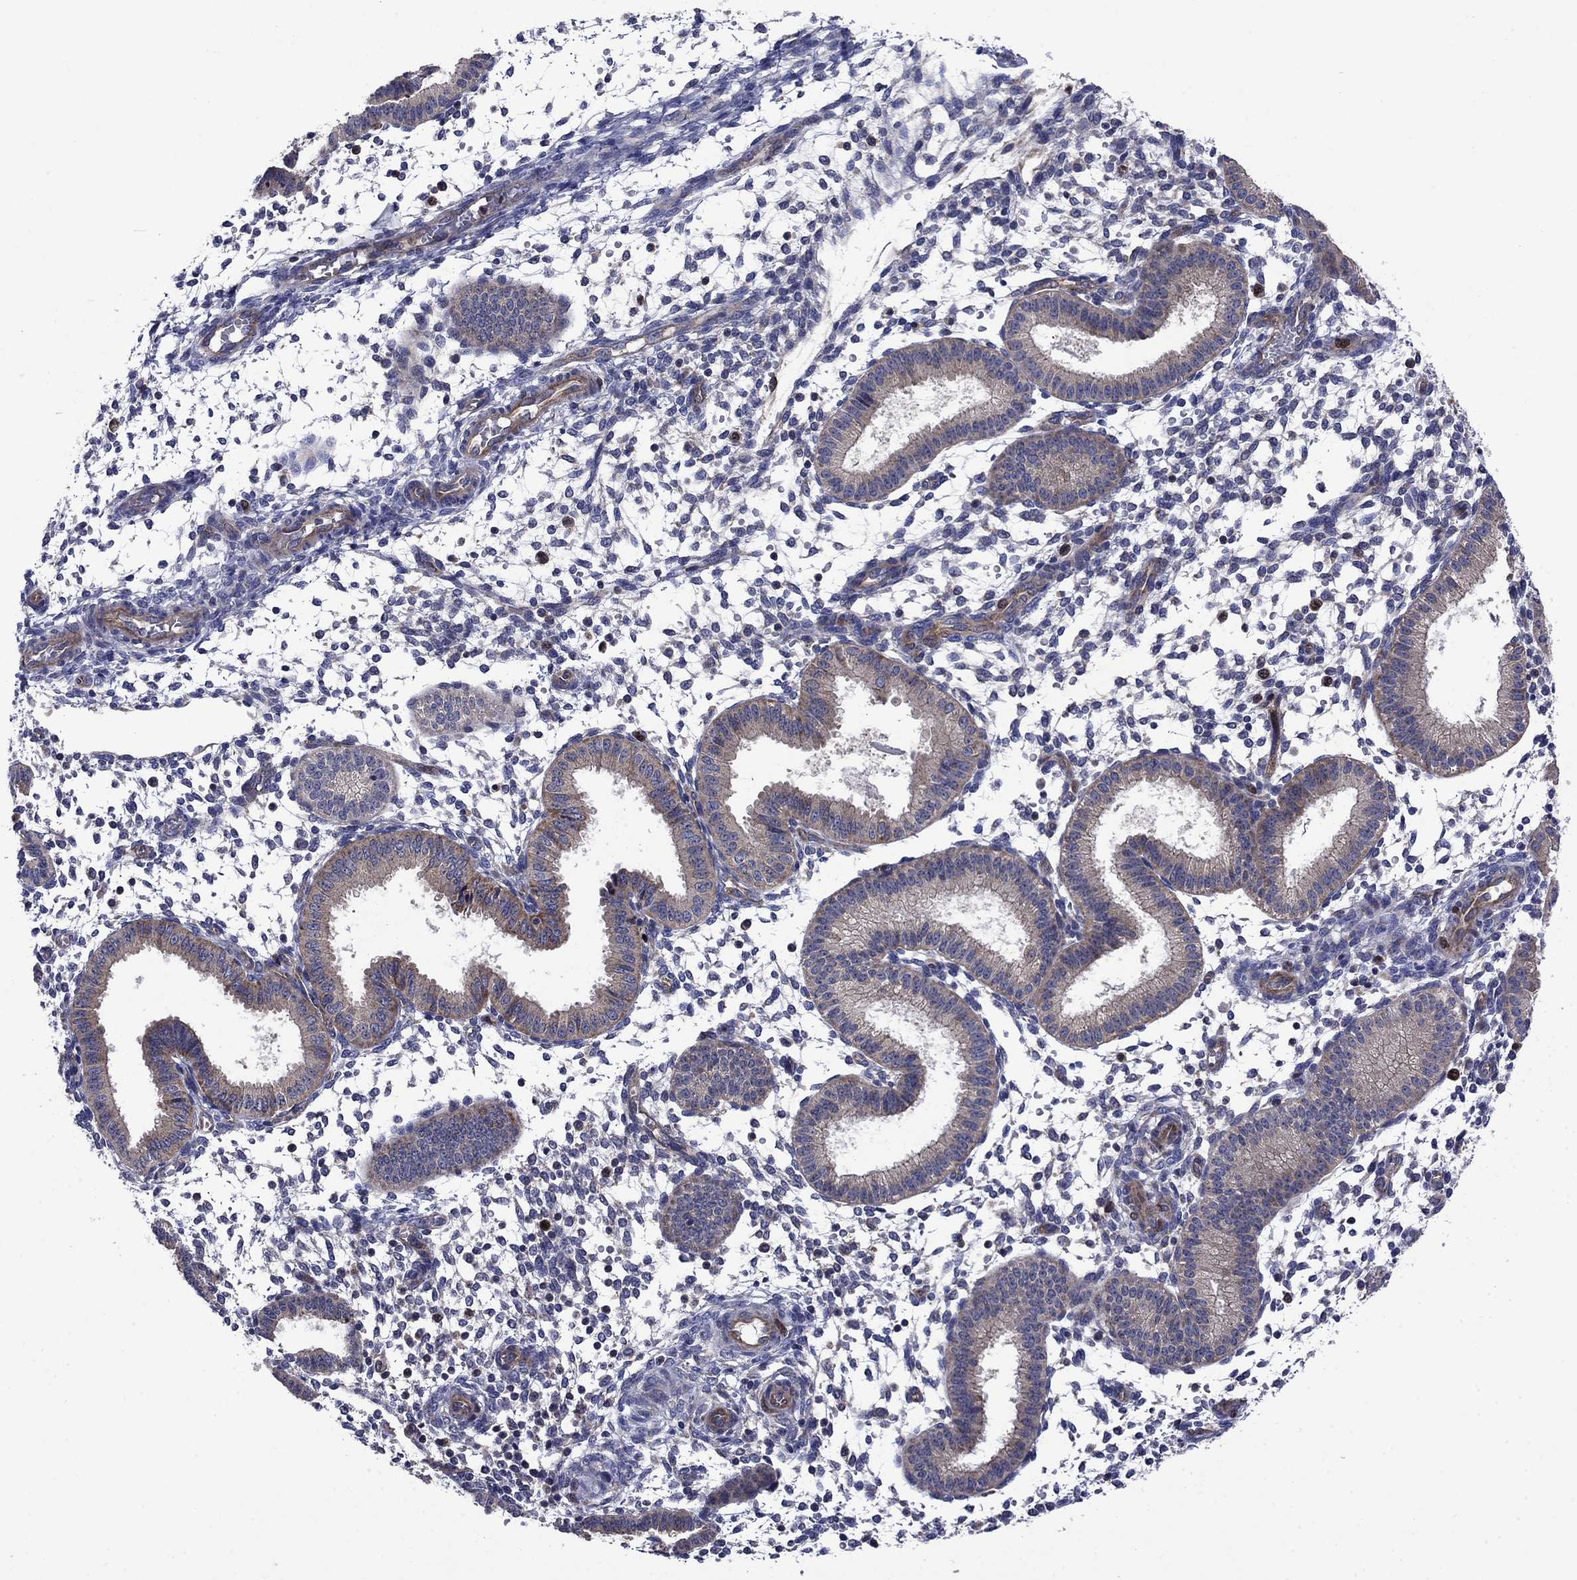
{"staining": {"intensity": "negative", "quantity": "none", "location": "none"}, "tissue": "endometrium", "cell_type": "Cells in endometrial stroma", "image_type": "normal", "snomed": [{"axis": "morphology", "description": "Normal tissue, NOS"}, {"axis": "topography", "description": "Endometrium"}], "caption": "Immunohistochemistry micrograph of unremarkable human endometrium stained for a protein (brown), which exhibits no expression in cells in endometrial stroma.", "gene": "KIF22", "patient": {"sex": "female", "age": 43}}